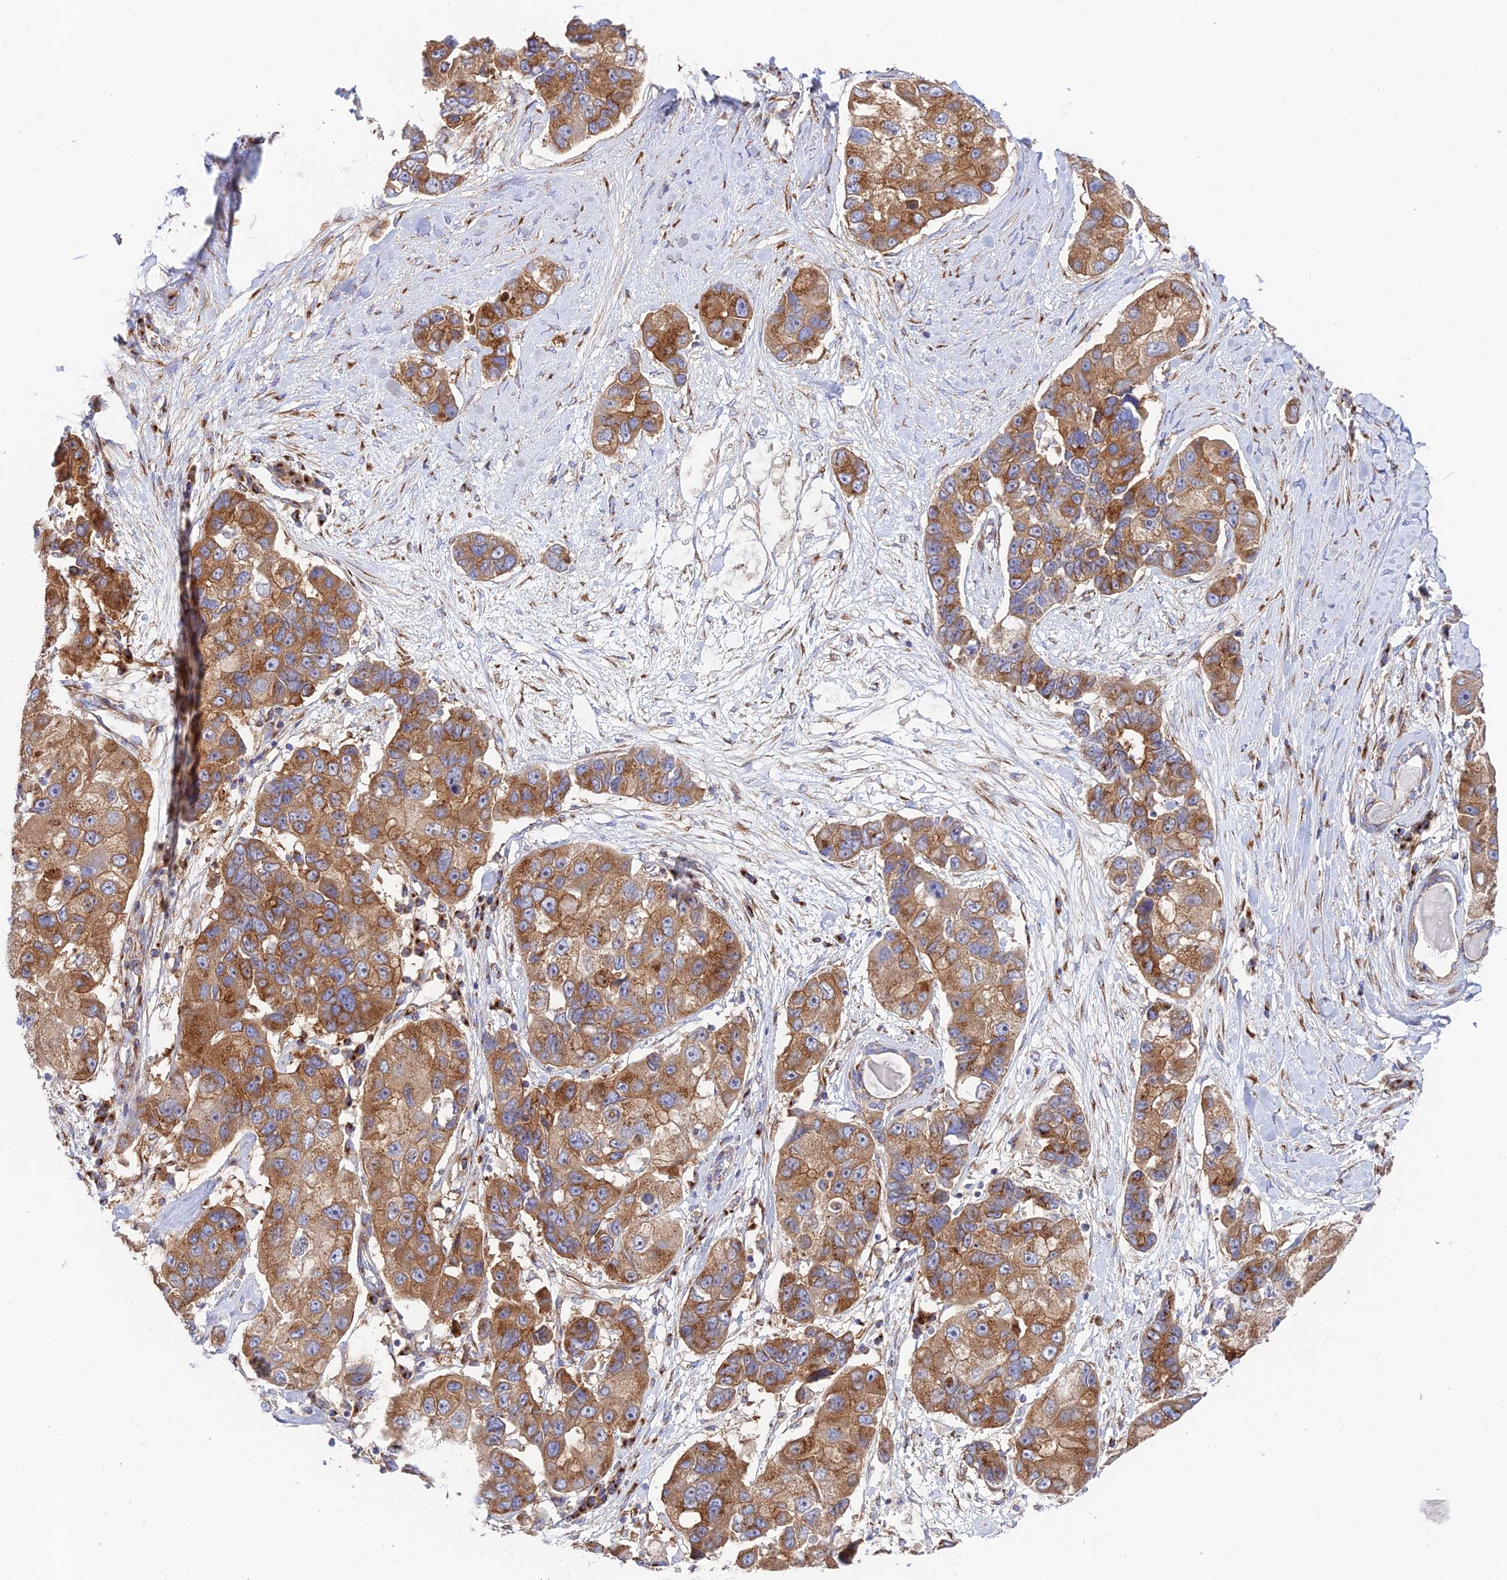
{"staining": {"intensity": "strong", "quantity": ">75%", "location": "cytoplasmic/membranous"}, "tissue": "lung cancer", "cell_type": "Tumor cells", "image_type": "cancer", "snomed": [{"axis": "morphology", "description": "Adenocarcinoma, NOS"}, {"axis": "topography", "description": "Lung"}], "caption": "An IHC photomicrograph of tumor tissue is shown. Protein staining in brown shows strong cytoplasmic/membranous positivity in lung cancer within tumor cells.", "gene": "GOLGA3", "patient": {"sex": "female", "age": 54}}